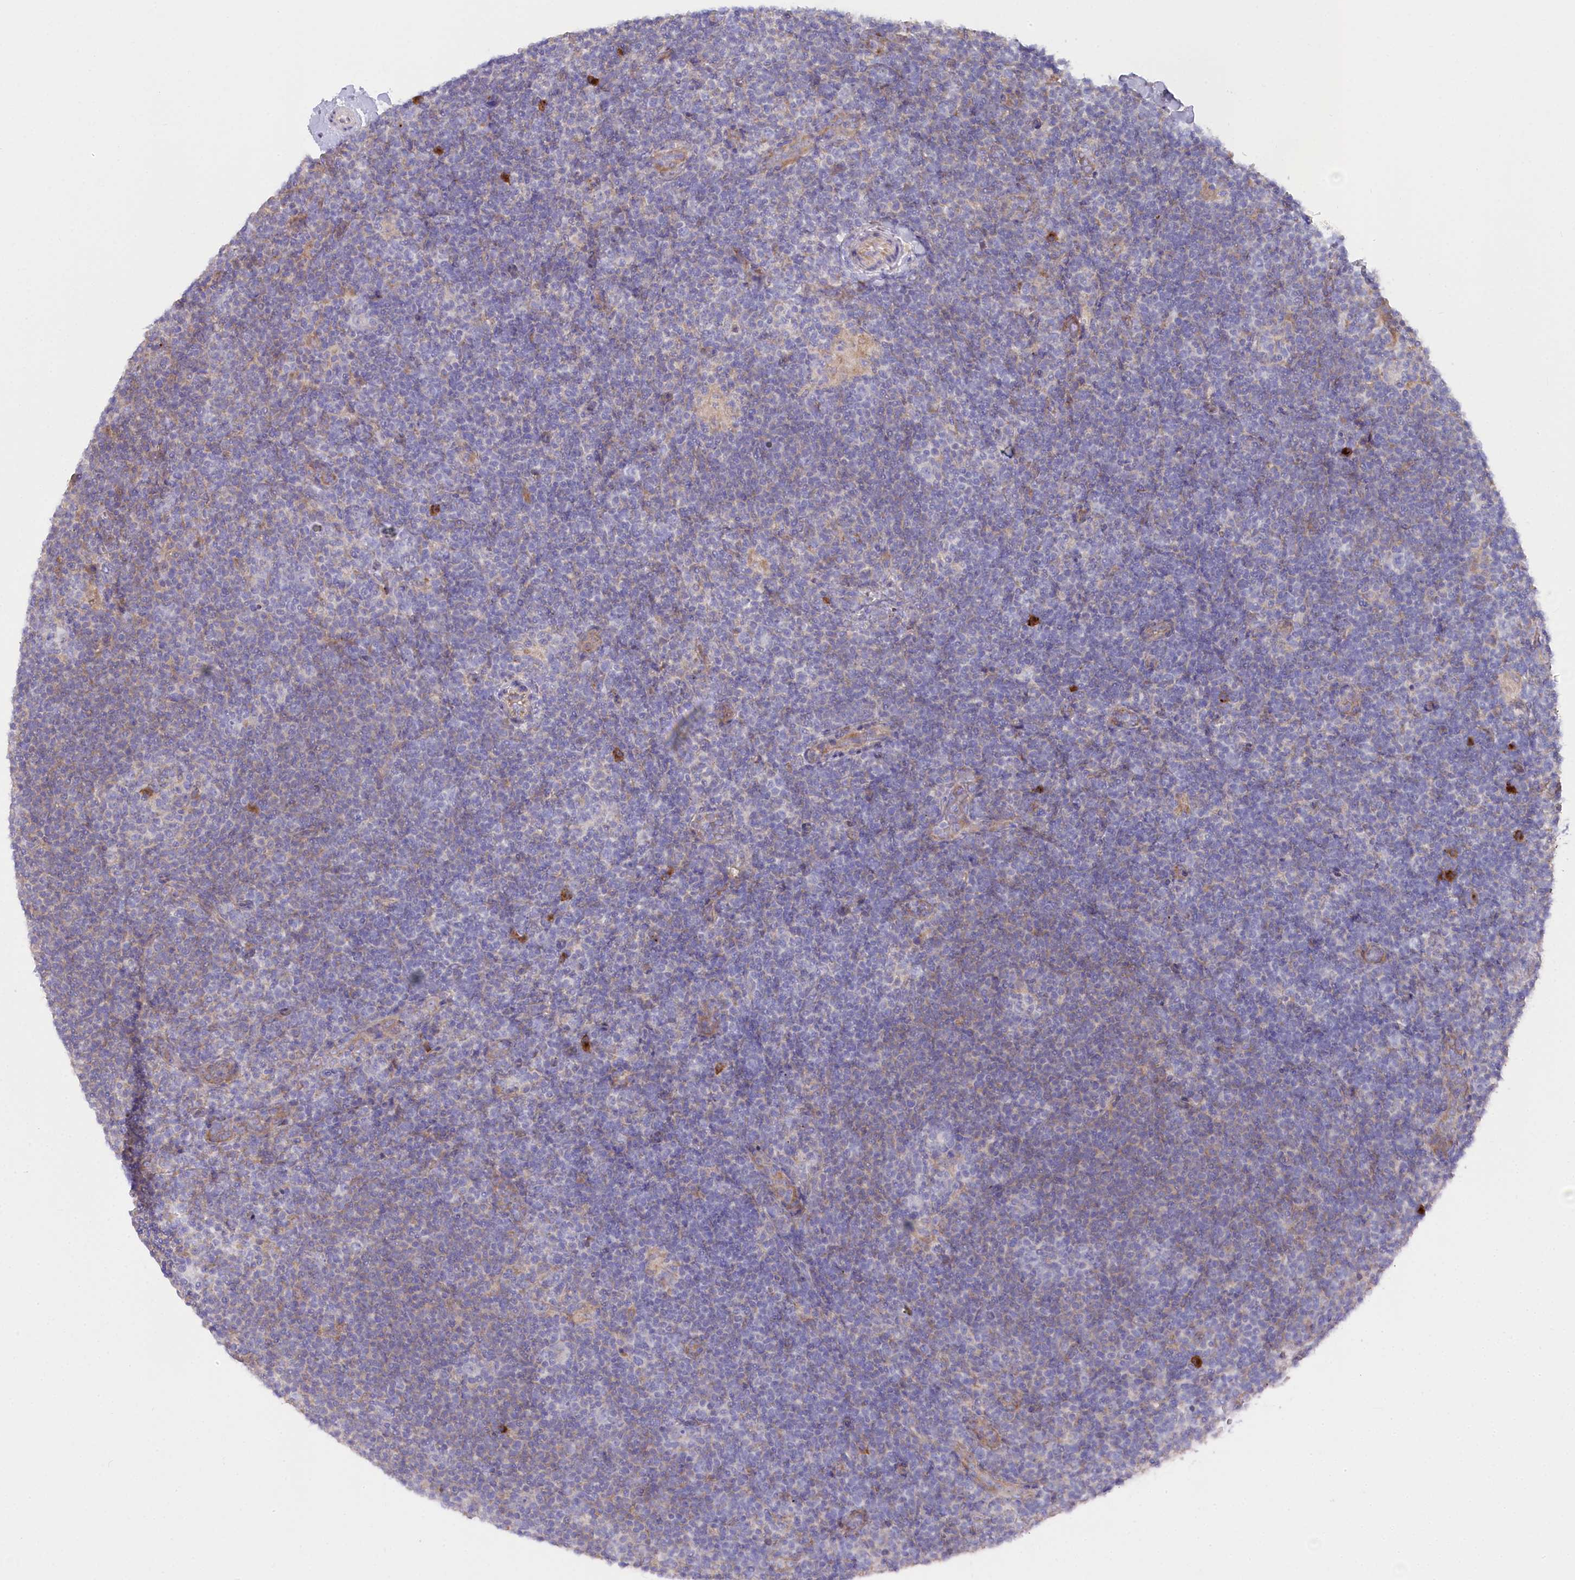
{"staining": {"intensity": "negative", "quantity": "none", "location": "none"}, "tissue": "lymphoma", "cell_type": "Tumor cells", "image_type": "cancer", "snomed": [{"axis": "morphology", "description": "Hodgkin's disease, NOS"}, {"axis": "topography", "description": "Lymph node"}], "caption": "The photomicrograph demonstrates no staining of tumor cells in lymphoma. (Stains: DAB IHC with hematoxylin counter stain, Microscopy: brightfield microscopy at high magnification).", "gene": "POGLUT1", "patient": {"sex": "female", "age": 57}}